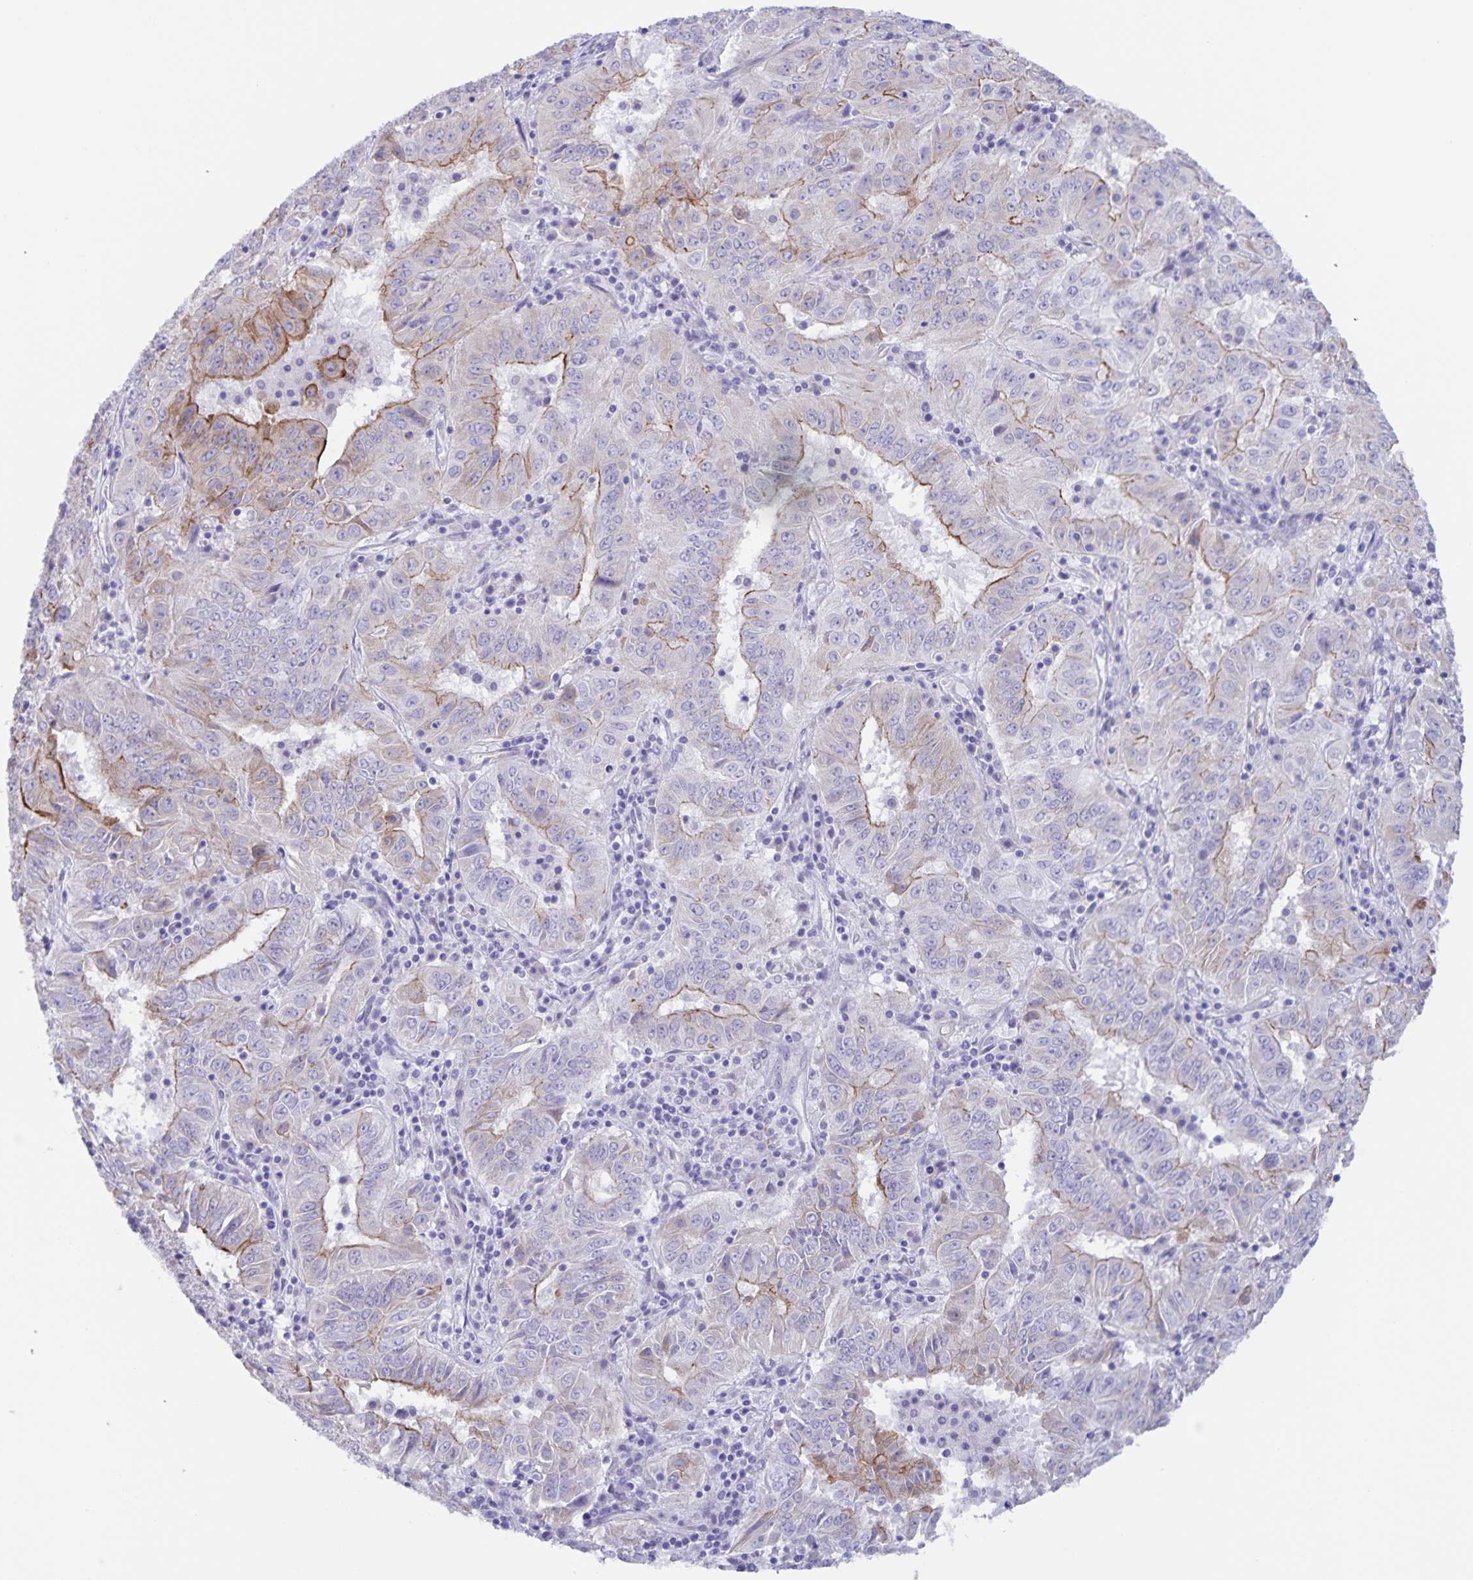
{"staining": {"intensity": "moderate", "quantity": "<25%", "location": "cytoplasmic/membranous"}, "tissue": "pancreatic cancer", "cell_type": "Tumor cells", "image_type": "cancer", "snomed": [{"axis": "morphology", "description": "Adenocarcinoma, NOS"}, {"axis": "topography", "description": "Pancreas"}], "caption": "A brown stain highlights moderate cytoplasmic/membranous positivity of a protein in human pancreatic adenocarcinoma tumor cells.", "gene": "AQP4", "patient": {"sex": "male", "age": 63}}